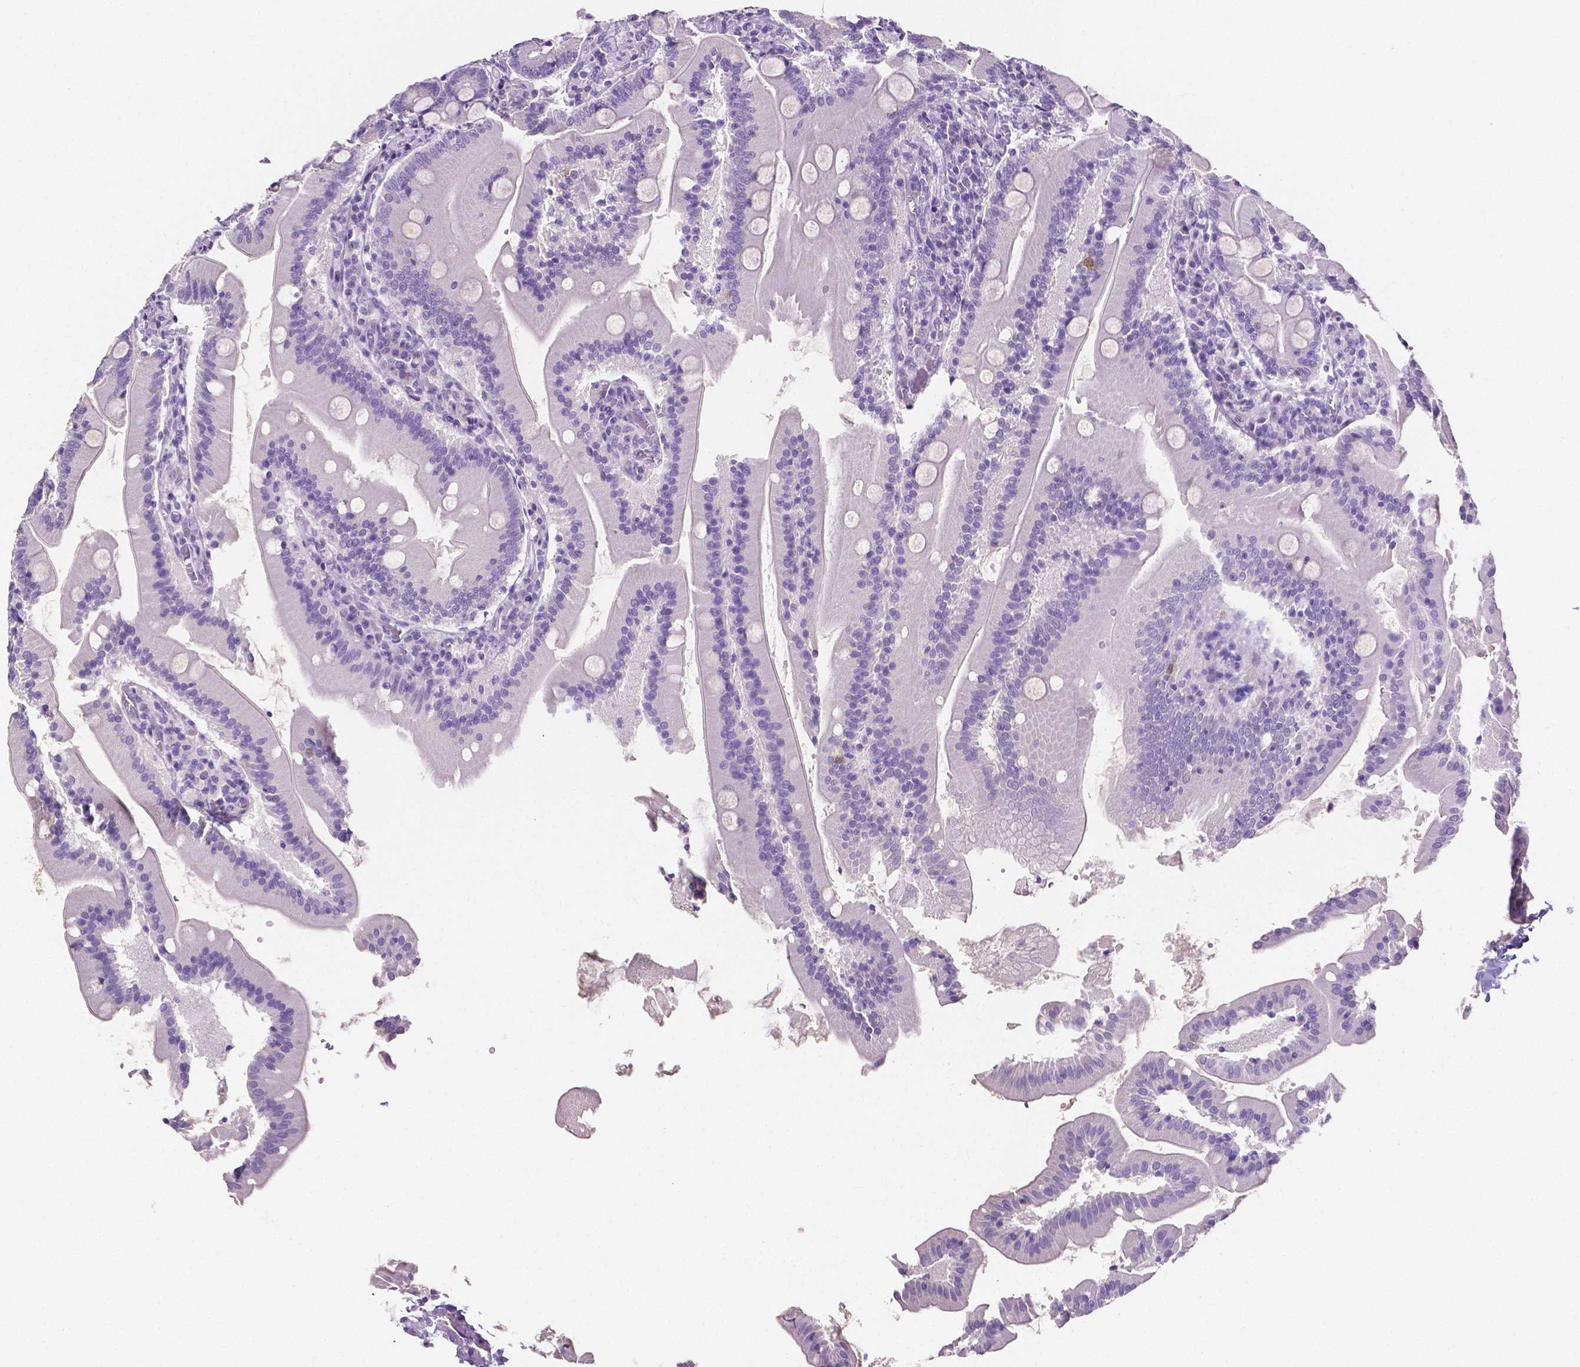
{"staining": {"intensity": "negative", "quantity": "none", "location": "none"}, "tissue": "small intestine", "cell_type": "Glandular cells", "image_type": "normal", "snomed": [{"axis": "morphology", "description": "Normal tissue, NOS"}, {"axis": "topography", "description": "Small intestine"}], "caption": "This histopathology image is of benign small intestine stained with immunohistochemistry (IHC) to label a protein in brown with the nuclei are counter-stained blue. There is no positivity in glandular cells.", "gene": "SLC22A2", "patient": {"sex": "male", "age": 37}}